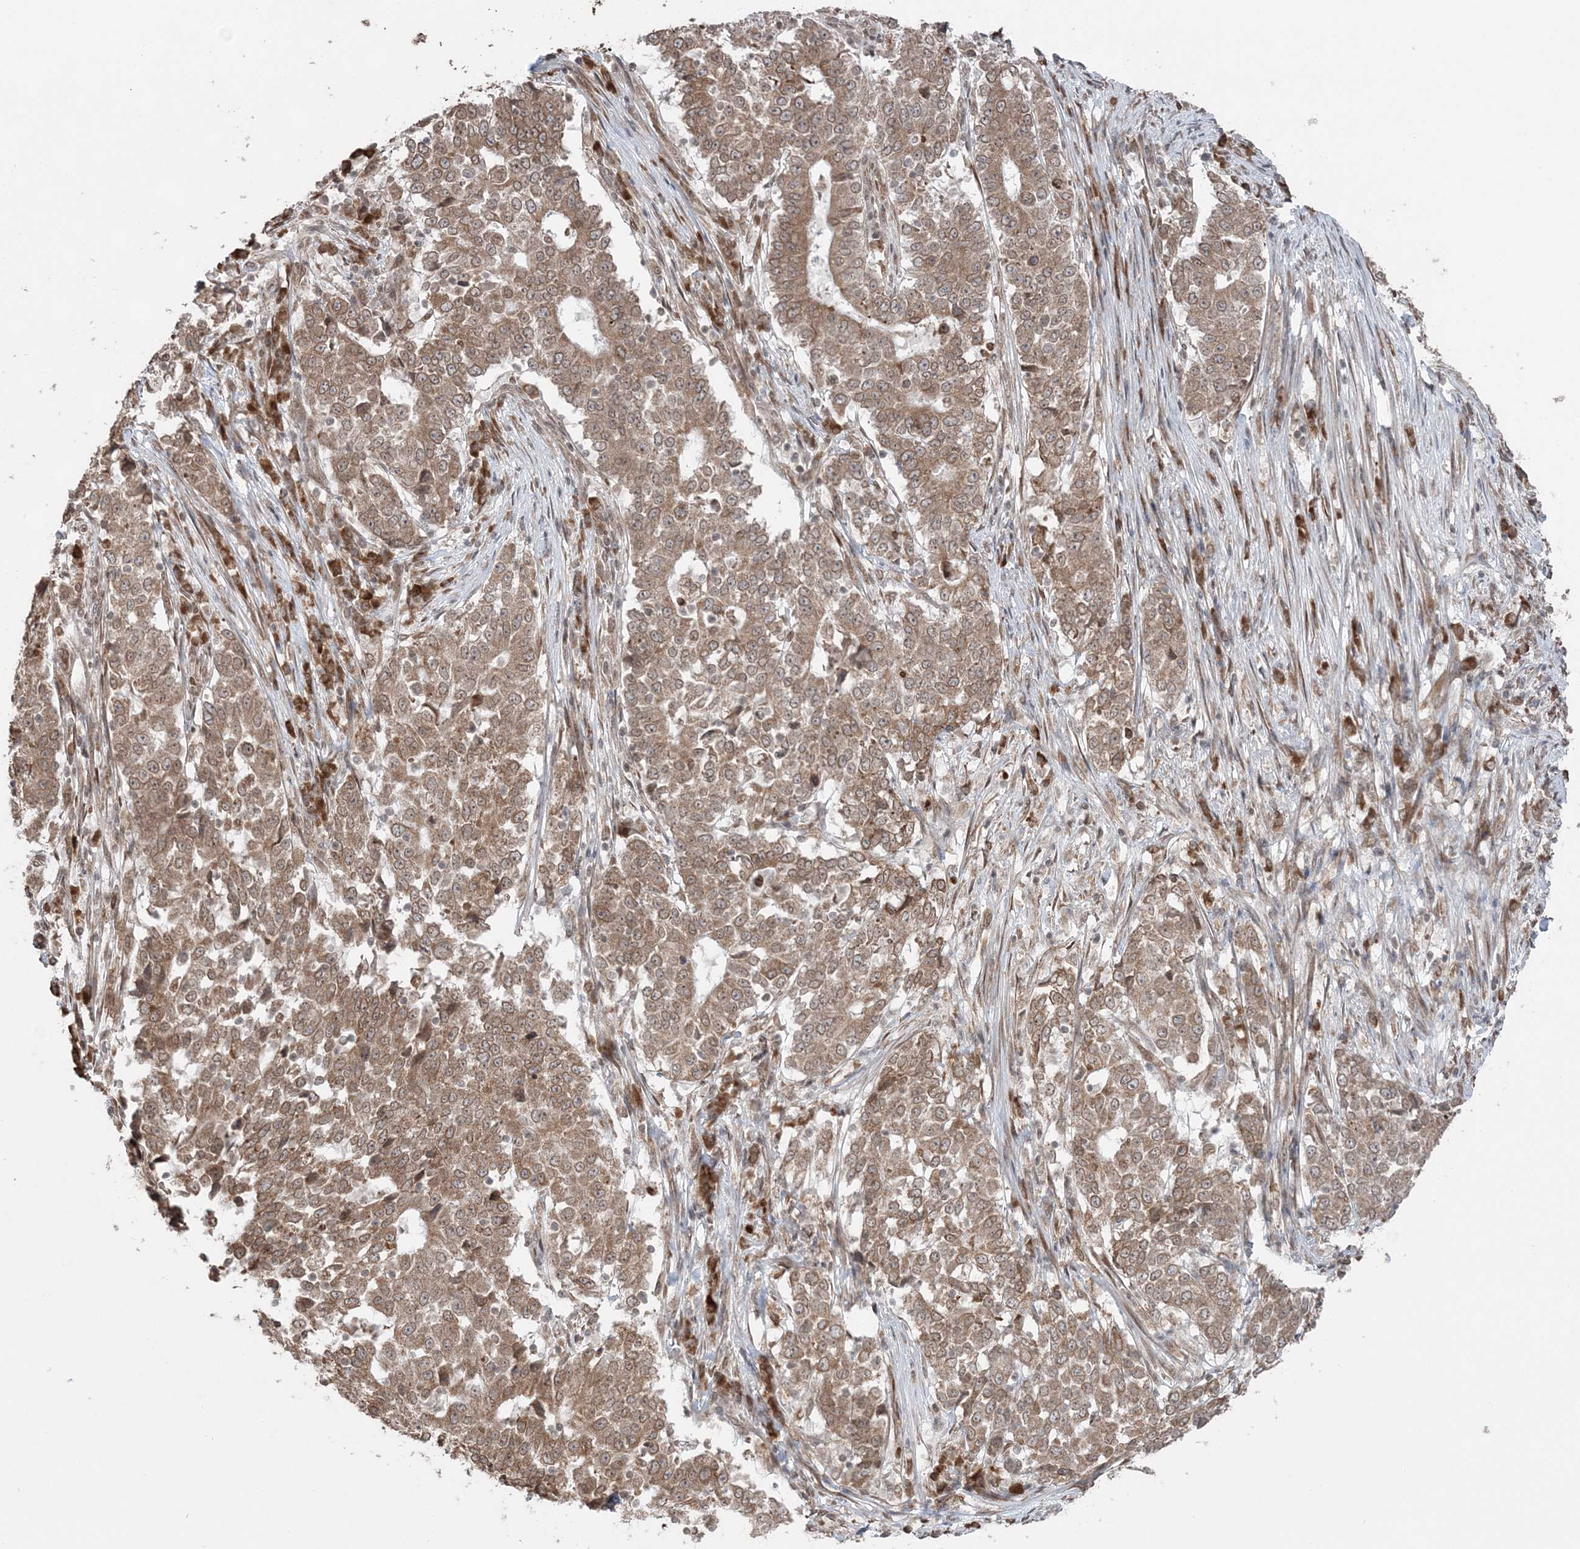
{"staining": {"intensity": "moderate", "quantity": ">75%", "location": "cytoplasmic/membranous"}, "tissue": "stomach cancer", "cell_type": "Tumor cells", "image_type": "cancer", "snomed": [{"axis": "morphology", "description": "Adenocarcinoma, NOS"}, {"axis": "topography", "description": "Stomach"}], "caption": "About >75% of tumor cells in stomach cancer (adenocarcinoma) demonstrate moderate cytoplasmic/membranous protein expression as visualized by brown immunohistochemical staining.", "gene": "TMED10", "patient": {"sex": "male", "age": 59}}